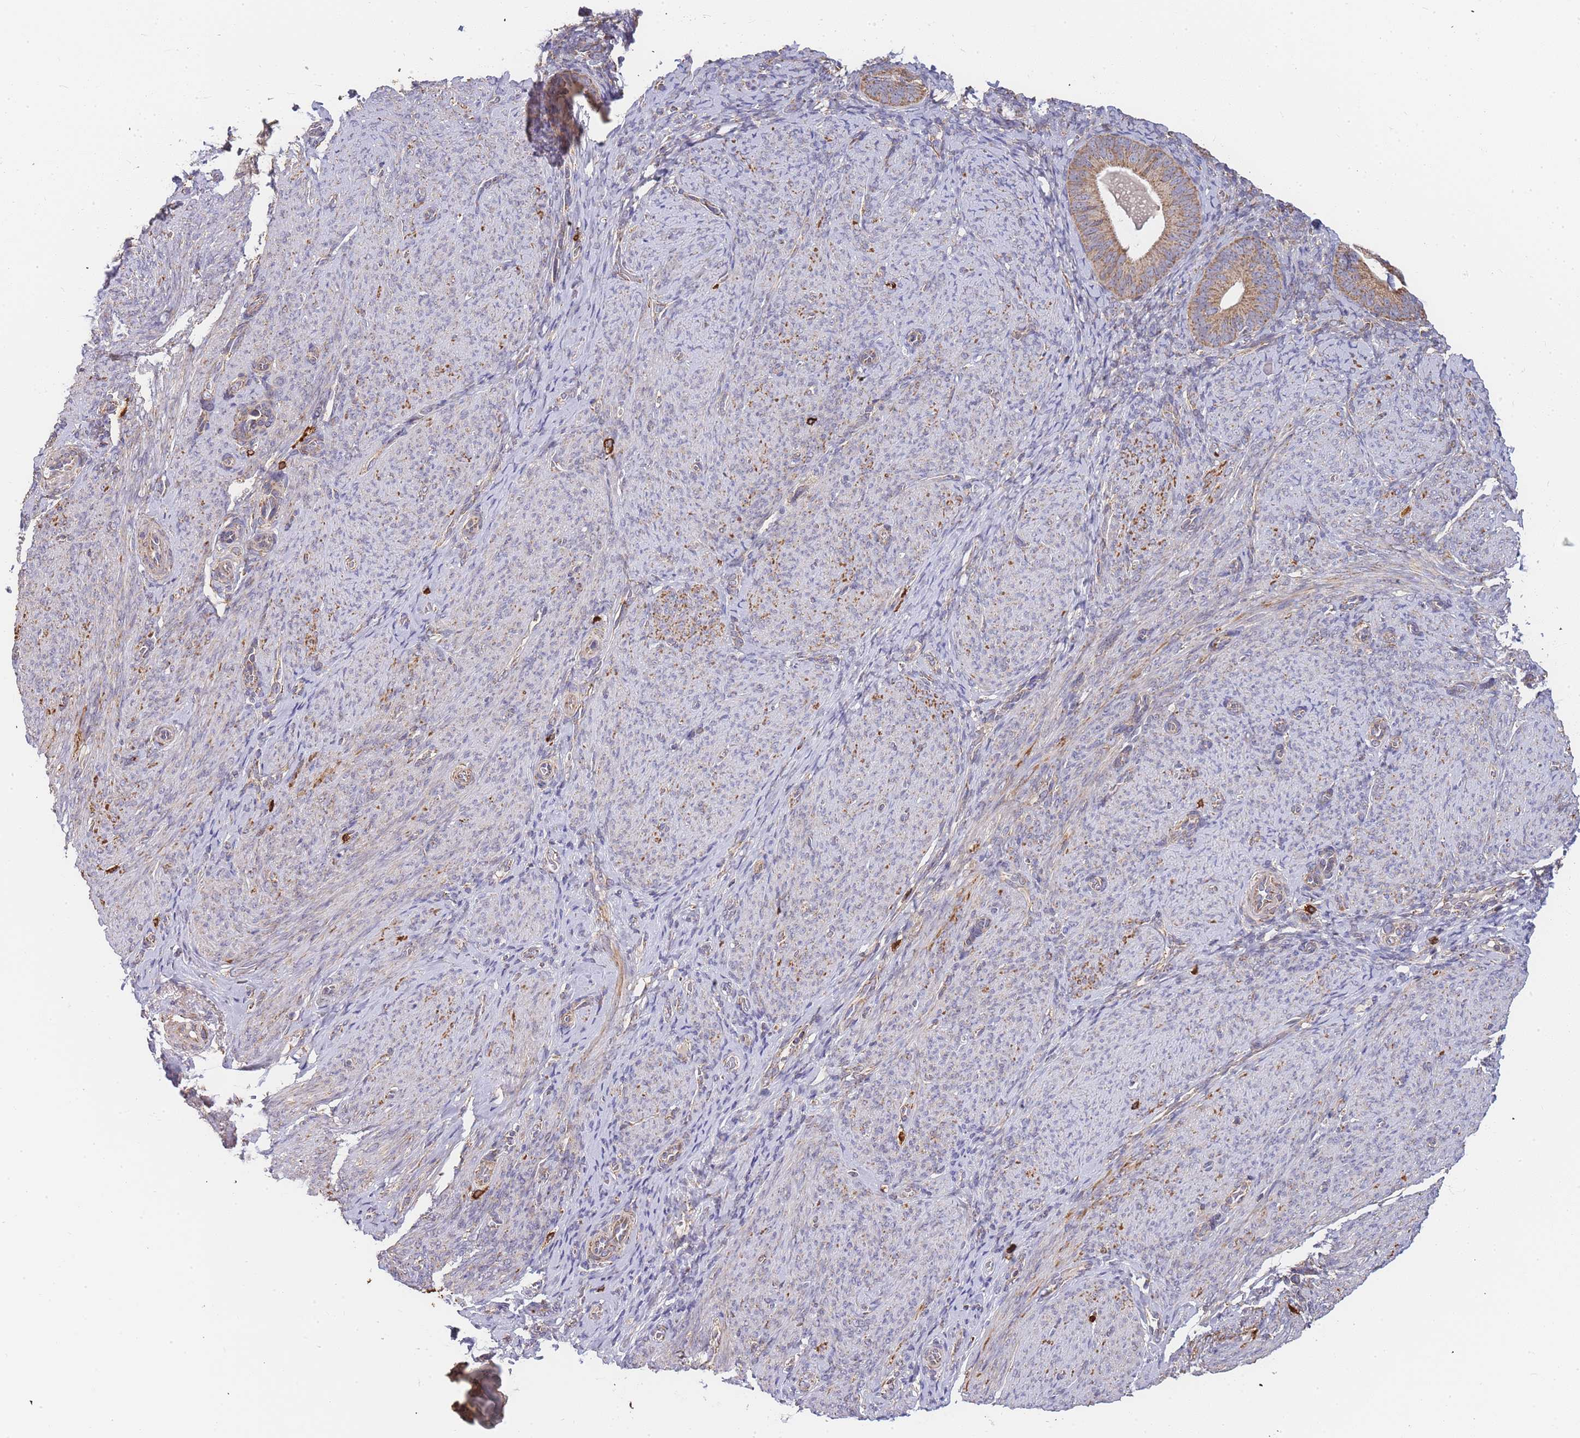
{"staining": {"intensity": "weak", "quantity": "25%-75%", "location": "cytoplasmic/membranous"}, "tissue": "endometrium", "cell_type": "Cells in endometrial stroma", "image_type": "normal", "snomed": [{"axis": "morphology", "description": "Normal tissue, NOS"}, {"axis": "topography", "description": "Endometrium"}], "caption": "Cells in endometrial stroma reveal low levels of weak cytoplasmic/membranous positivity in approximately 25%-75% of cells in normal endometrium.", "gene": "ADCY9", "patient": {"sex": "female", "age": 65}}